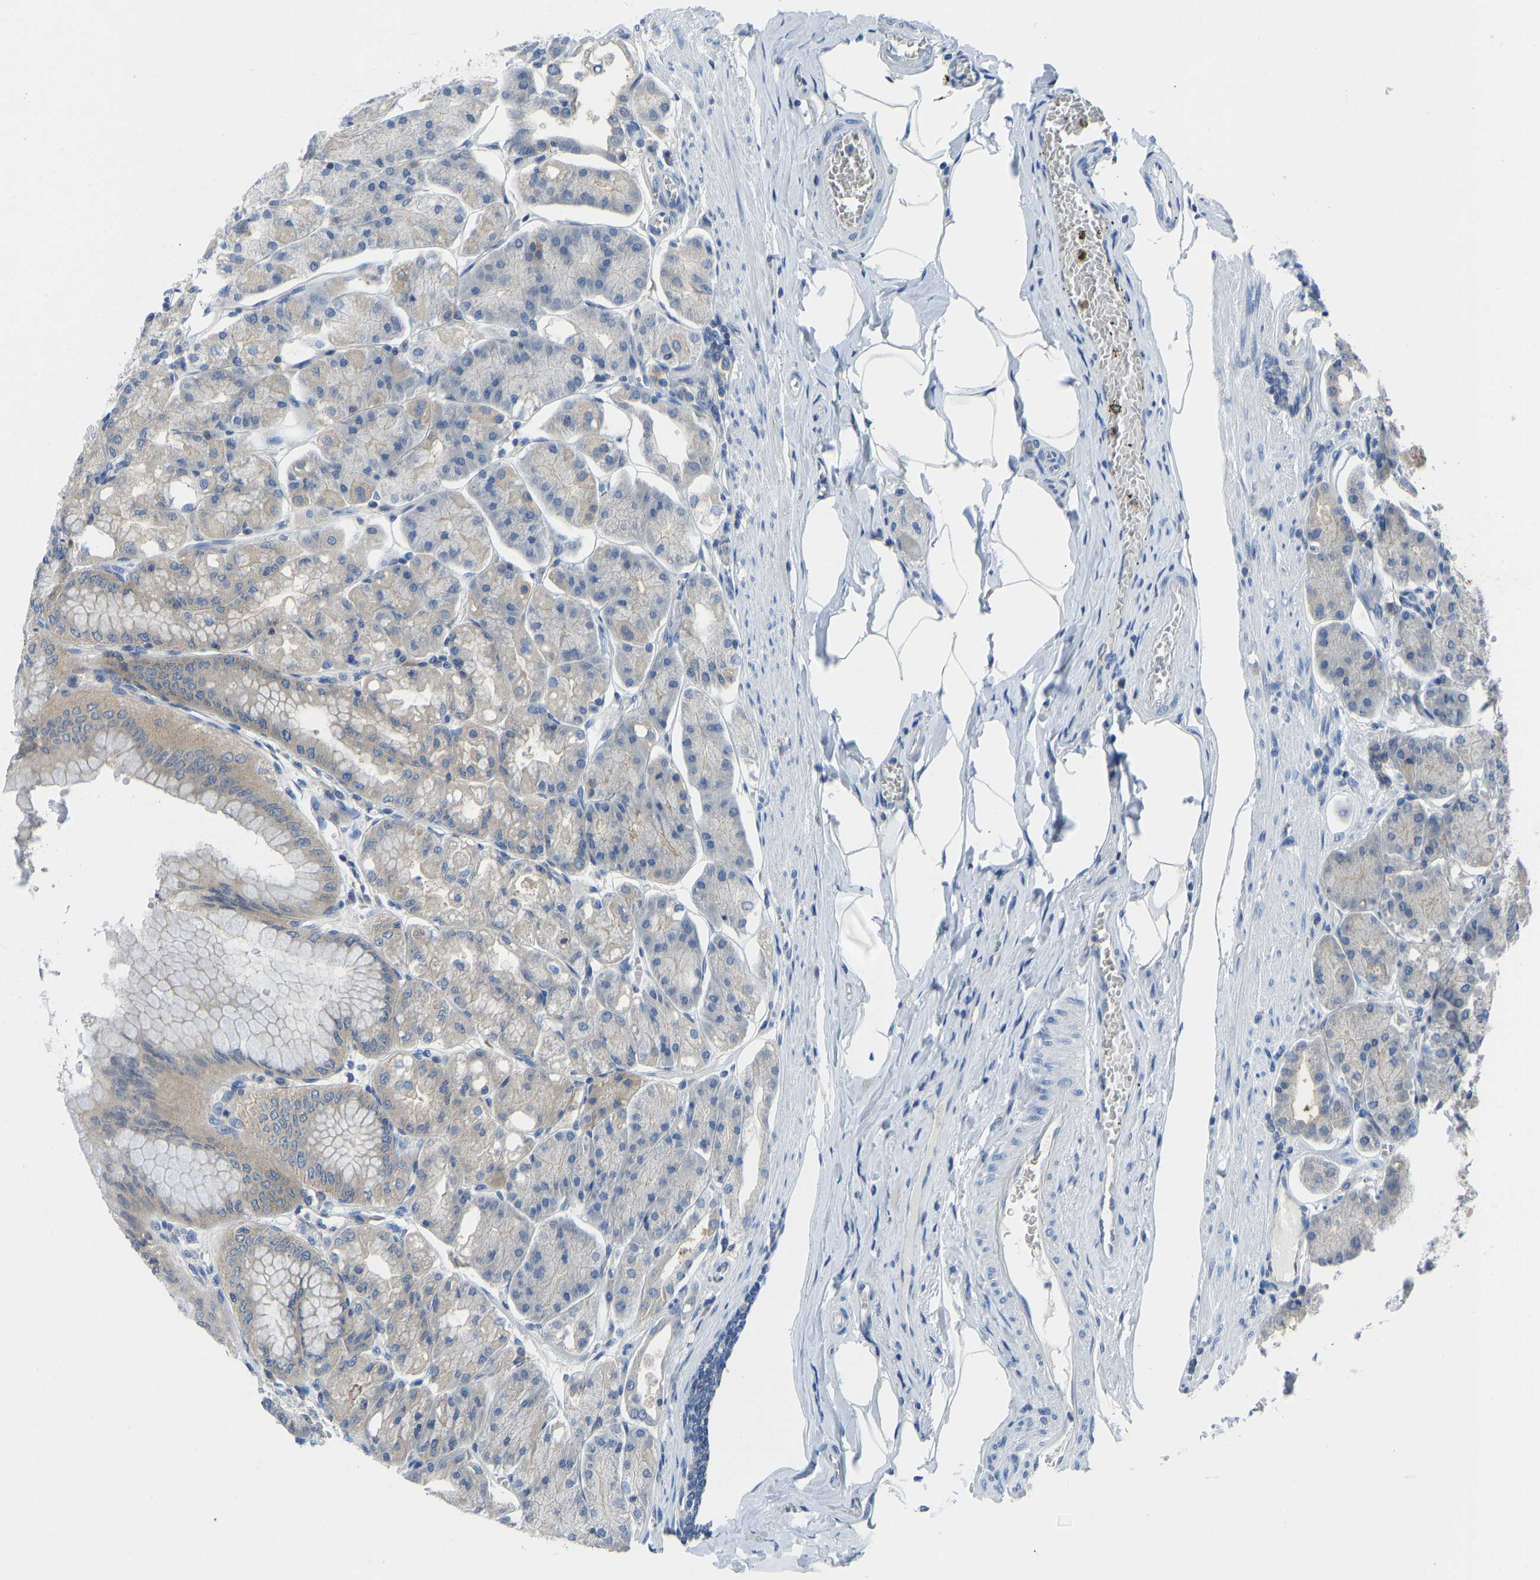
{"staining": {"intensity": "weak", "quantity": ">75%", "location": "cytoplasmic/membranous"}, "tissue": "stomach", "cell_type": "Glandular cells", "image_type": "normal", "snomed": [{"axis": "morphology", "description": "Normal tissue, NOS"}, {"axis": "topography", "description": "Stomach, lower"}], "caption": "Protein expression analysis of unremarkable stomach demonstrates weak cytoplasmic/membranous positivity in approximately >75% of glandular cells.", "gene": "PPP3CA", "patient": {"sex": "male", "age": 71}}